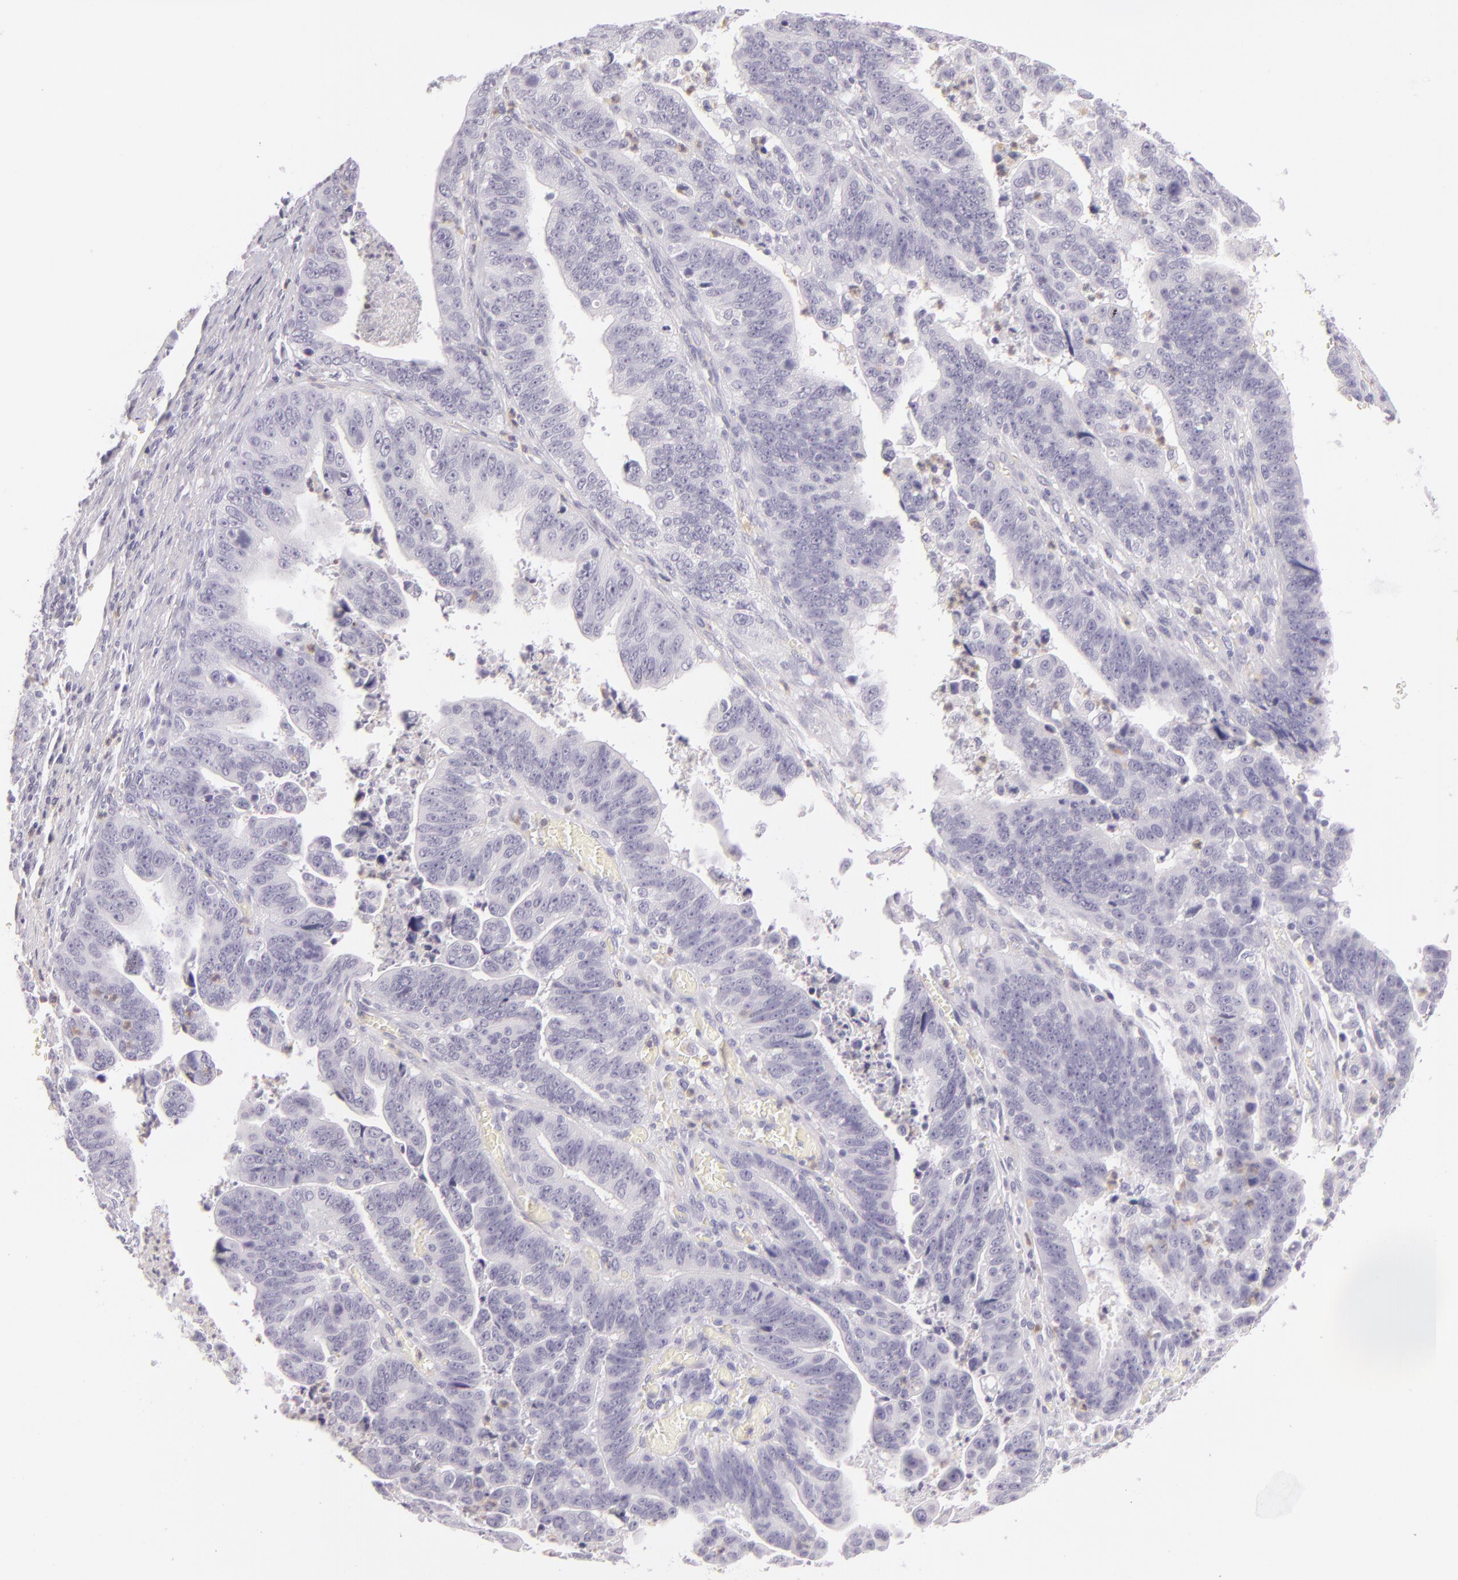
{"staining": {"intensity": "negative", "quantity": "none", "location": "none"}, "tissue": "stomach cancer", "cell_type": "Tumor cells", "image_type": "cancer", "snomed": [{"axis": "morphology", "description": "Adenocarcinoma, NOS"}, {"axis": "topography", "description": "Stomach, upper"}], "caption": "A high-resolution image shows immunohistochemistry staining of stomach adenocarcinoma, which reveals no significant staining in tumor cells. The staining is performed using DAB (3,3'-diaminobenzidine) brown chromogen with nuclei counter-stained in using hematoxylin.", "gene": "CBS", "patient": {"sex": "female", "age": 50}}